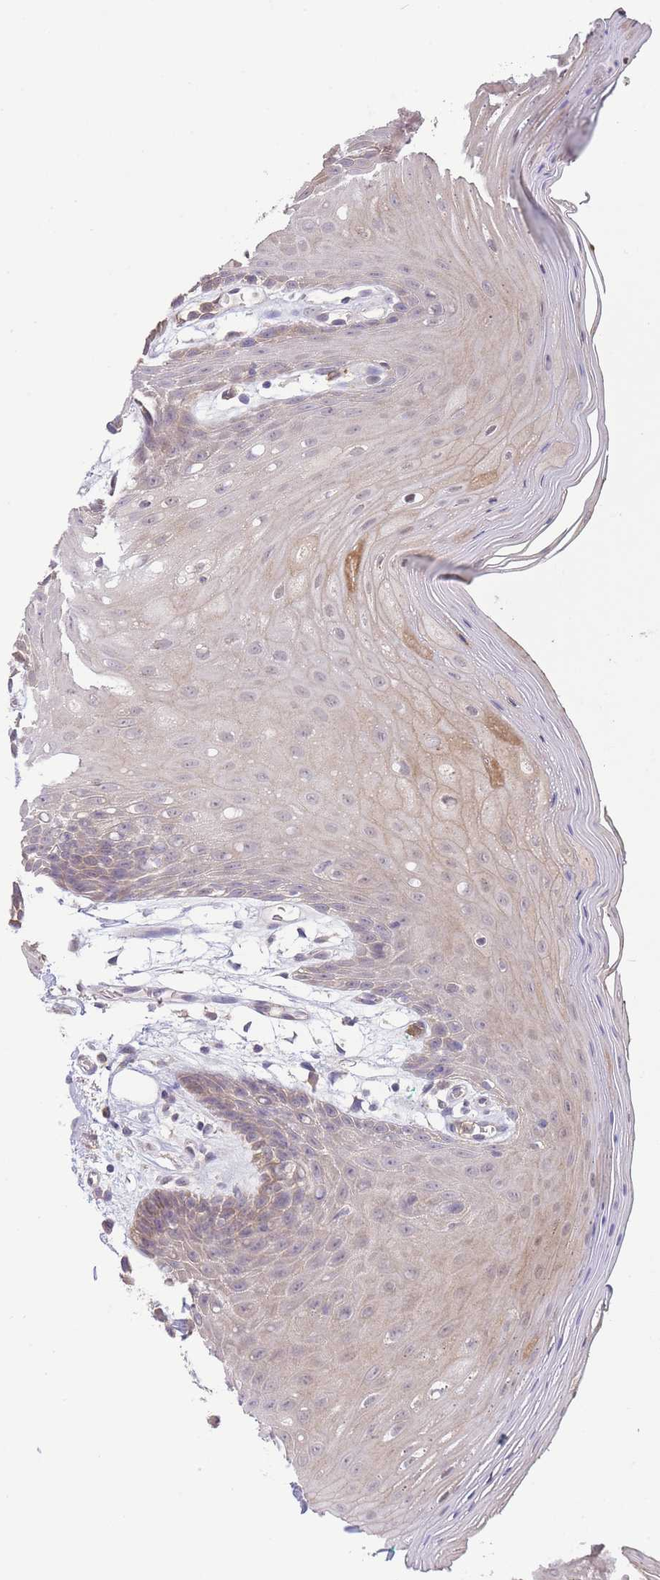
{"staining": {"intensity": "moderate", "quantity": "<25%", "location": "cytoplasmic/membranous"}, "tissue": "oral mucosa", "cell_type": "Squamous epithelial cells", "image_type": "normal", "snomed": [{"axis": "morphology", "description": "Normal tissue, NOS"}, {"axis": "topography", "description": "Oral tissue"}, {"axis": "topography", "description": "Tounge, NOS"}], "caption": "Squamous epithelial cells exhibit low levels of moderate cytoplasmic/membranous staining in approximately <25% of cells in unremarkable human oral mucosa.", "gene": "ZNF304", "patient": {"sex": "female", "age": 59}}